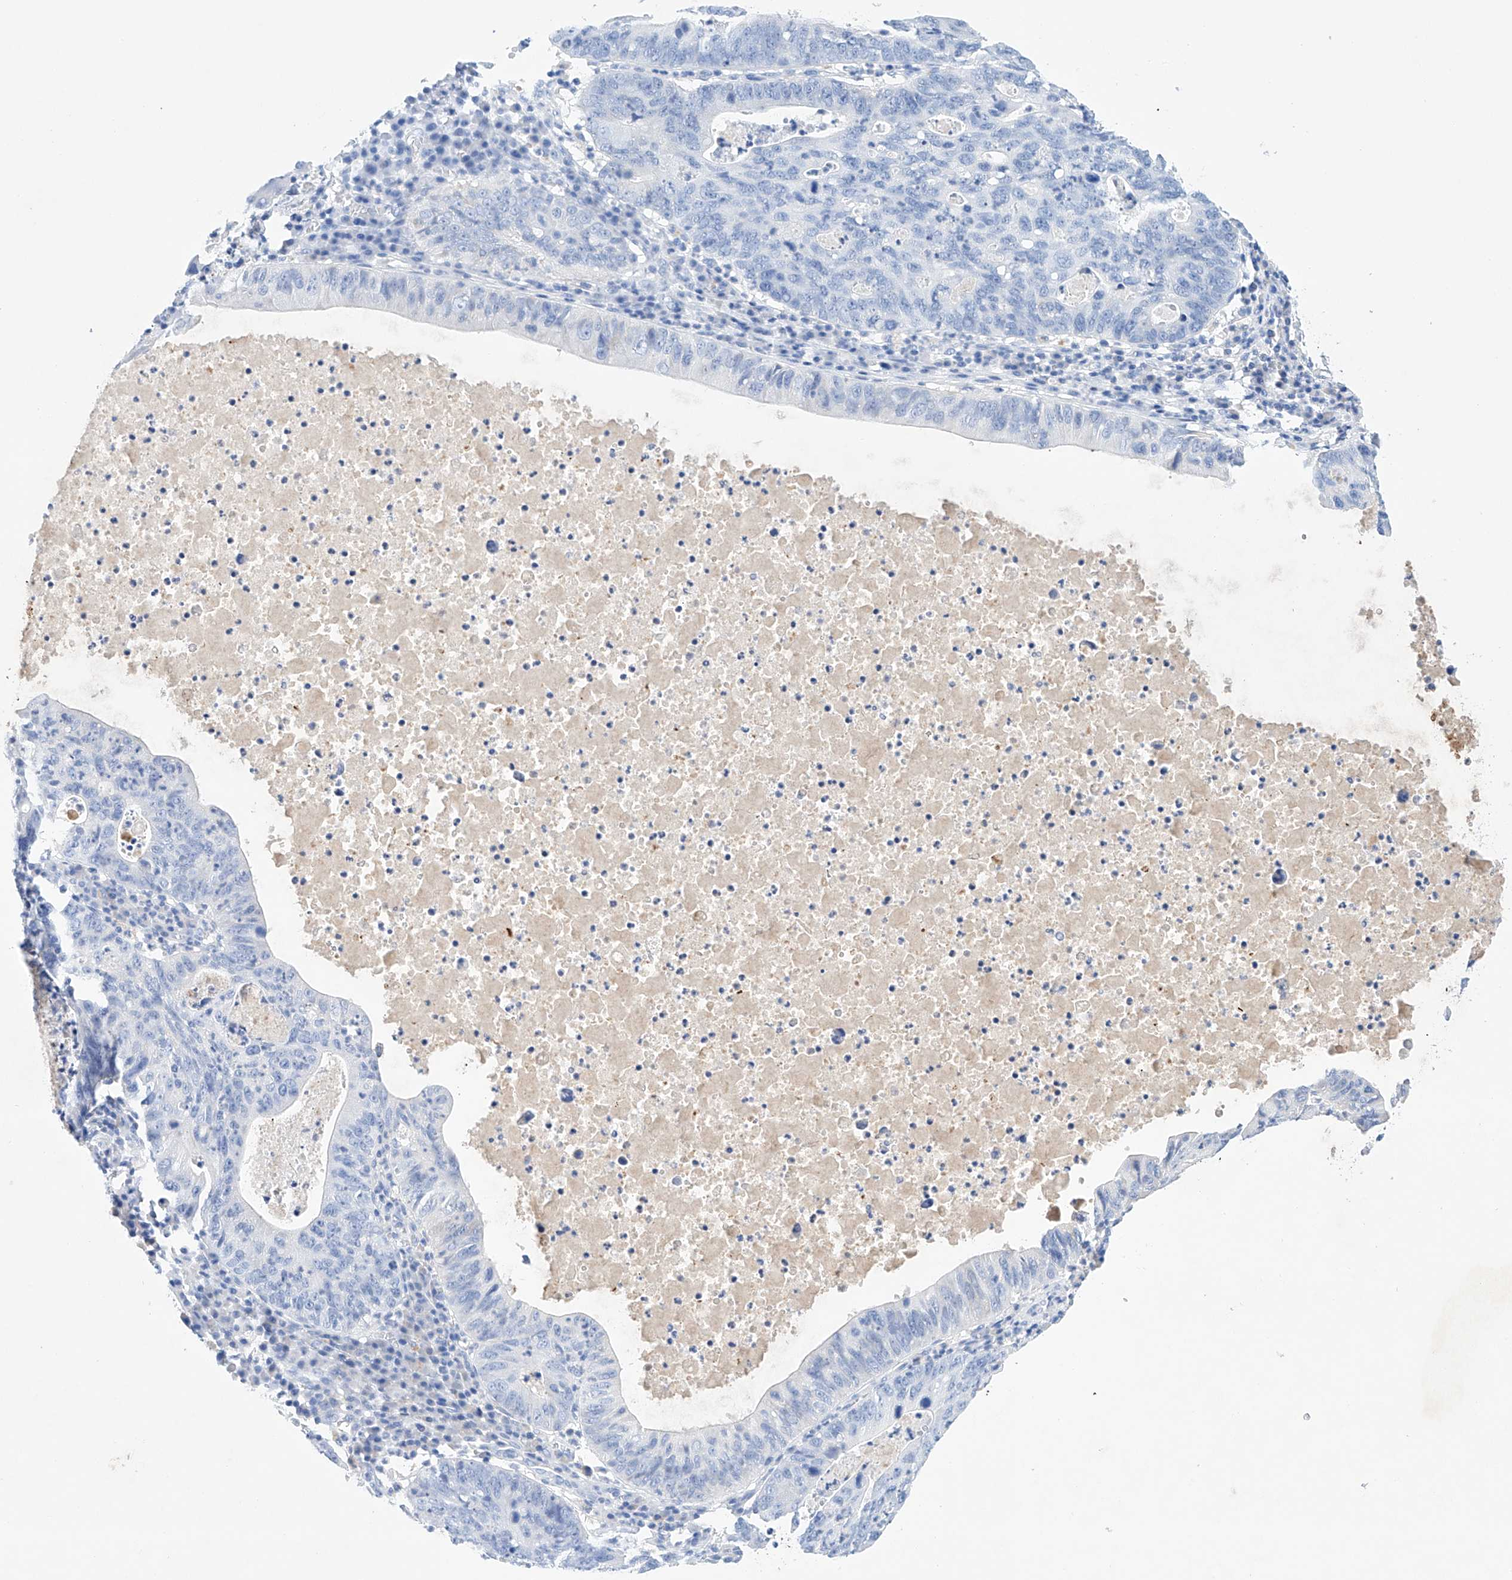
{"staining": {"intensity": "negative", "quantity": "none", "location": "none"}, "tissue": "stomach cancer", "cell_type": "Tumor cells", "image_type": "cancer", "snomed": [{"axis": "morphology", "description": "Adenocarcinoma, NOS"}, {"axis": "topography", "description": "Stomach"}], "caption": "Immunohistochemistry (IHC) histopathology image of stomach cancer (adenocarcinoma) stained for a protein (brown), which demonstrates no staining in tumor cells.", "gene": "LURAP1", "patient": {"sex": "male", "age": 59}}